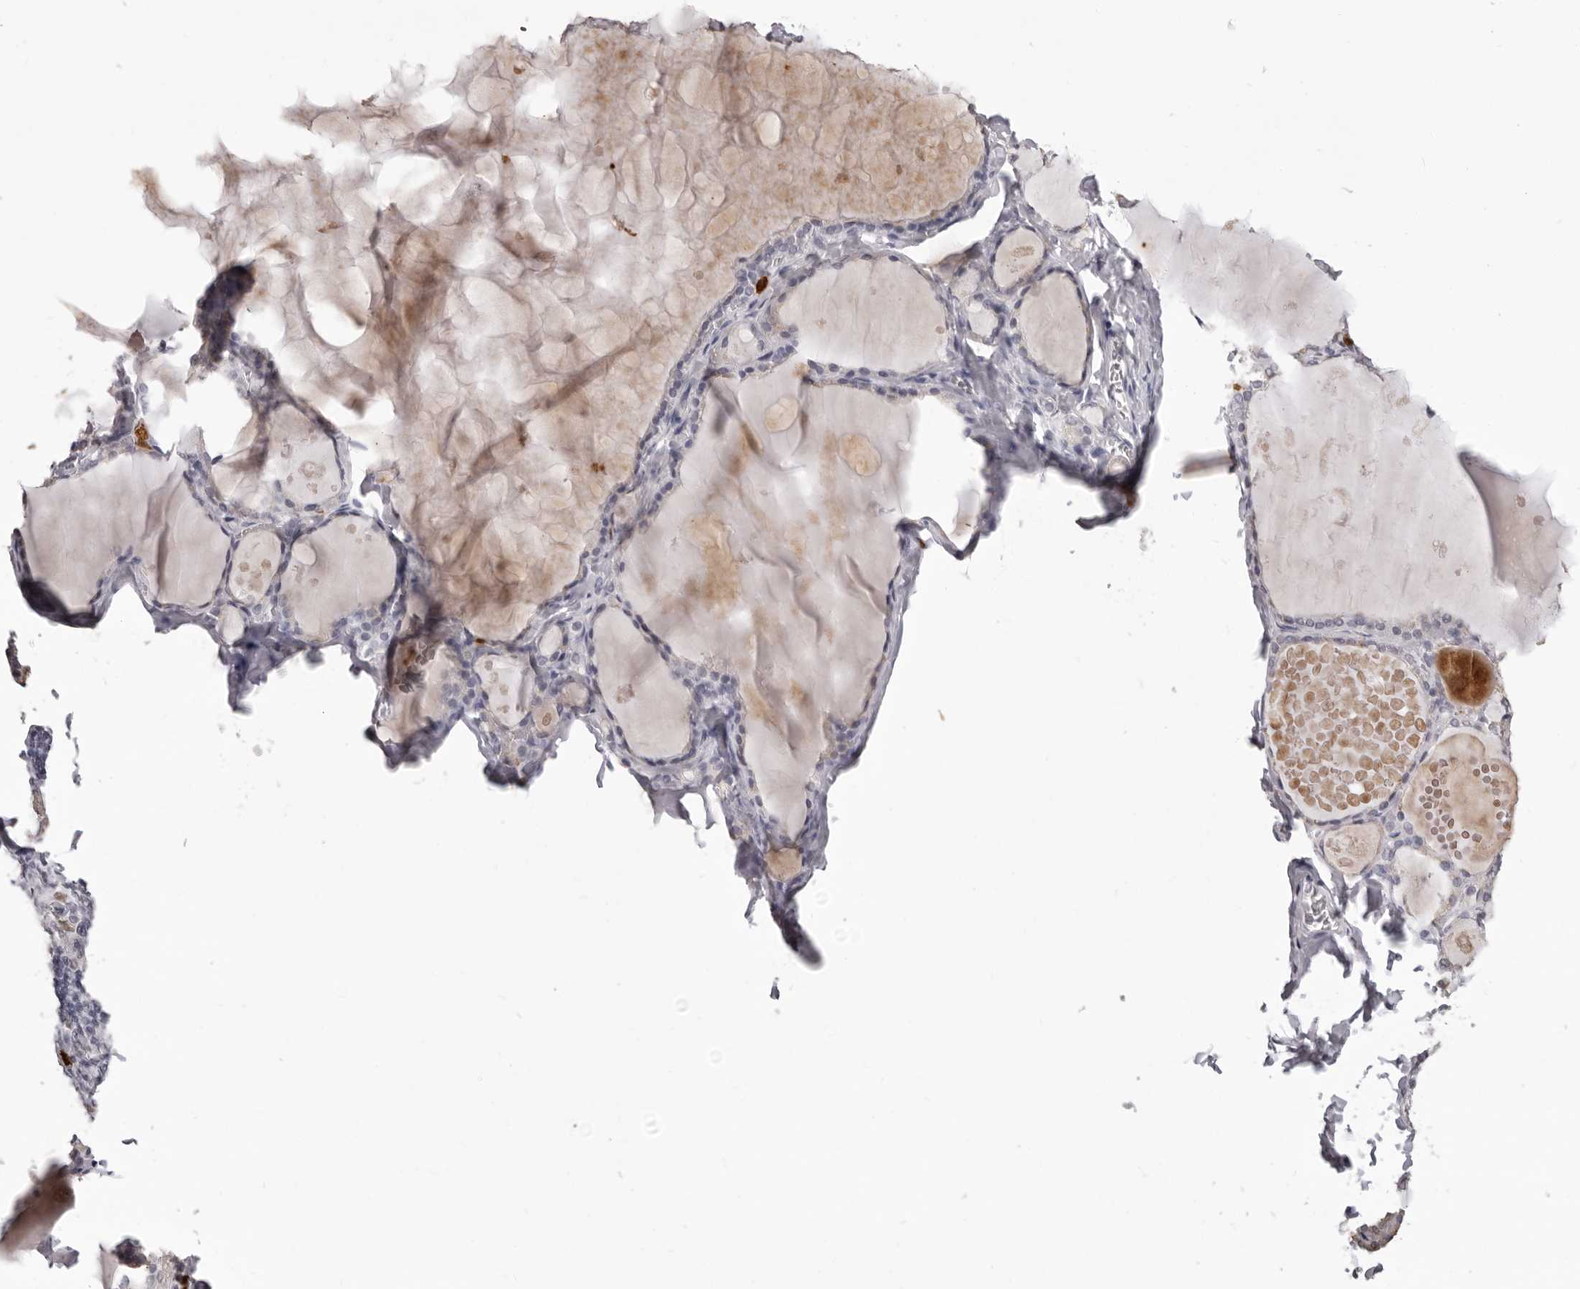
{"staining": {"intensity": "negative", "quantity": "none", "location": "none"}, "tissue": "thyroid gland", "cell_type": "Glandular cells", "image_type": "normal", "snomed": [{"axis": "morphology", "description": "Normal tissue, NOS"}, {"axis": "topography", "description": "Thyroid gland"}], "caption": "Immunohistochemistry photomicrograph of normal thyroid gland: human thyroid gland stained with DAB exhibits no significant protein positivity in glandular cells. (DAB IHC, high magnification).", "gene": "IL31", "patient": {"sex": "male", "age": 56}}